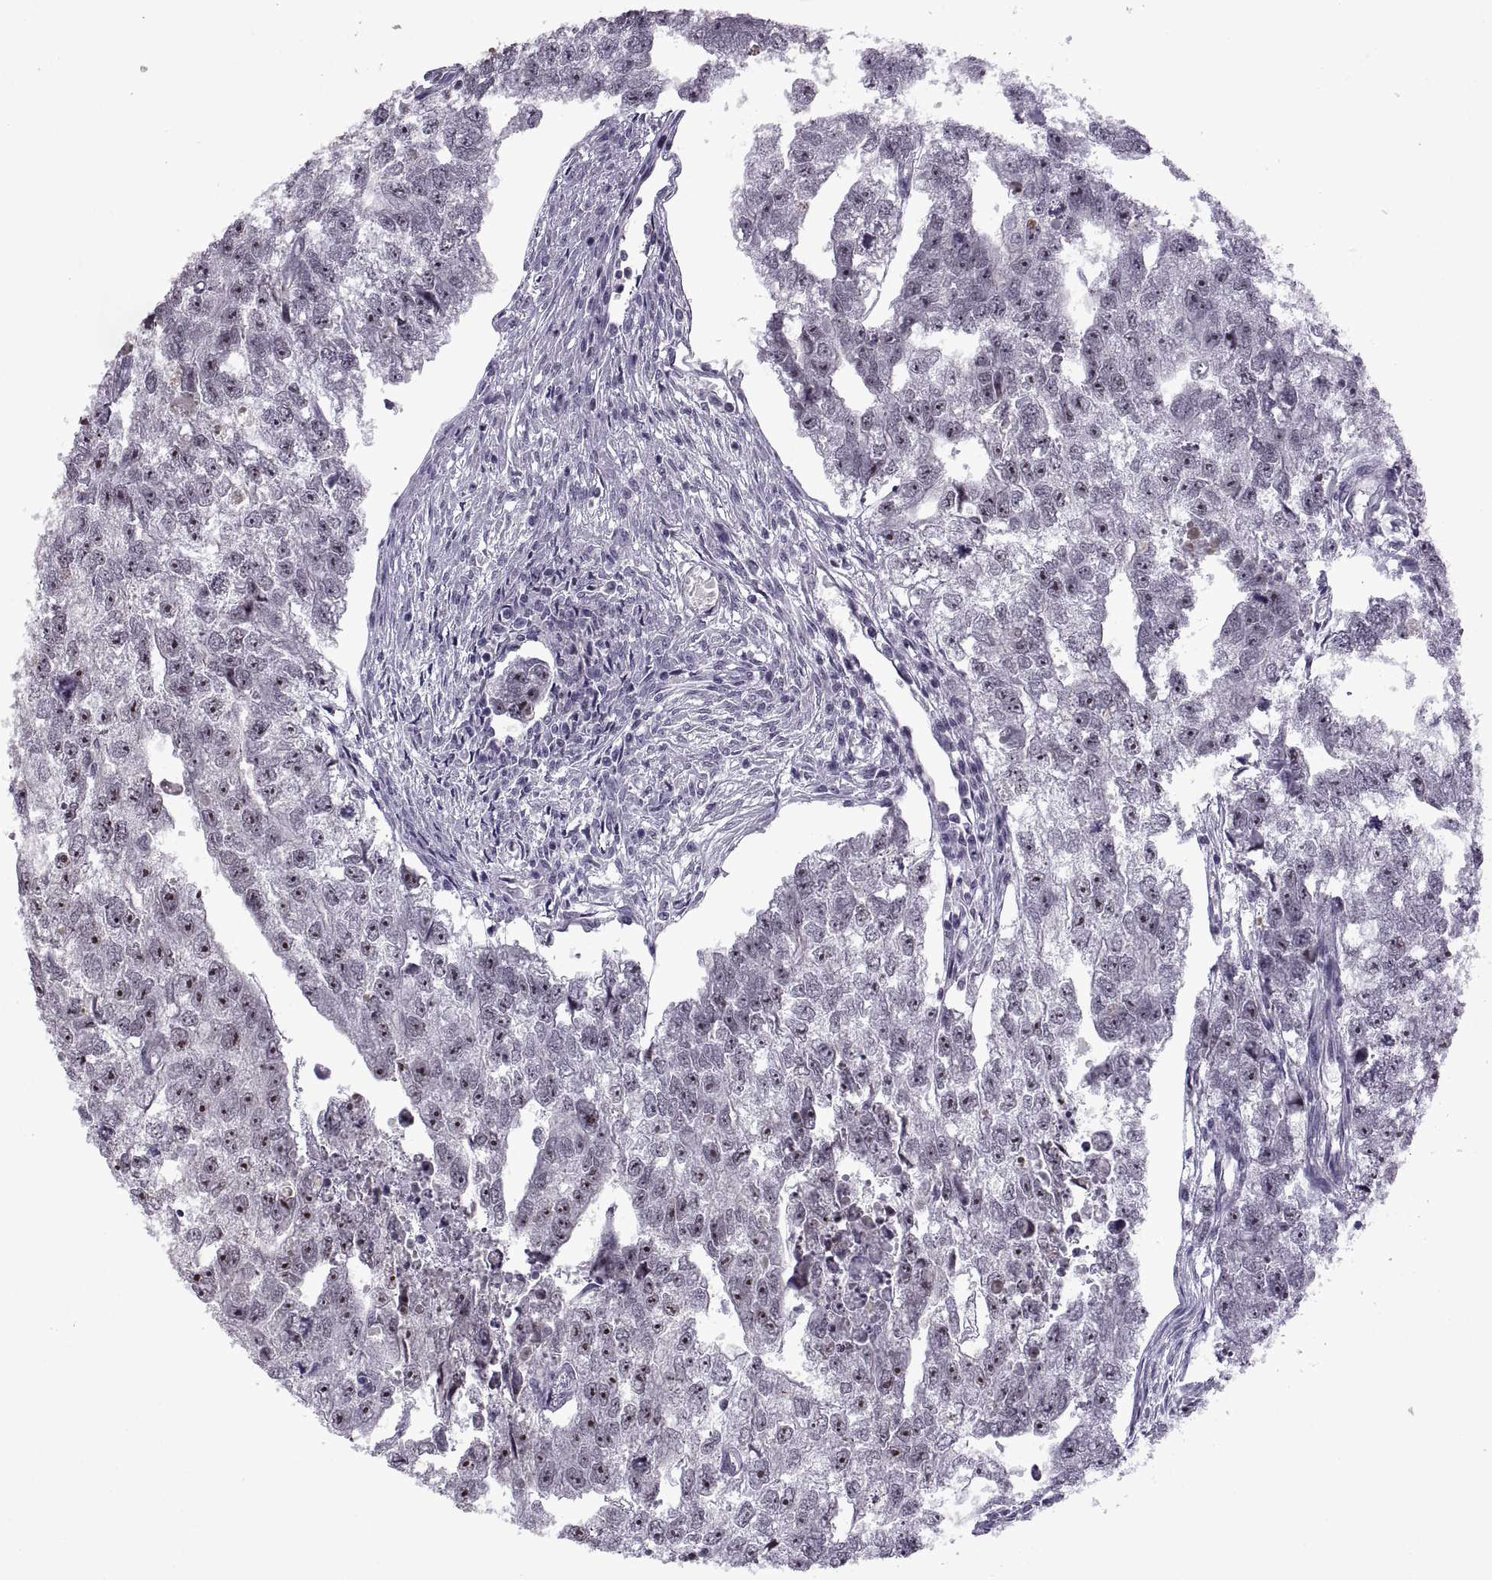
{"staining": {"intensity": "strong", "quantity": ">75%", "location": "nuclear"}, "tissue": "testis cancer", "cell_type": "Tumor cells", "image_type": "cancer", "snomed": [{"axis": "morphology", "description": "Carcinoma, Embryonal, NOS"}, {"axis": "morphology", "description": "Teratoma, malignant, NOS"}, {"axis": "topography", "description": "Testis"}], "caption": "Brown immunohistochemical staining in human testis cancer reveals strong nuclear positivity in approximately >75% of tumor cells. Nuclei are stained in blue.", "gene": "SINHCAF", "patient": {"sex": "male", "age": 44}}